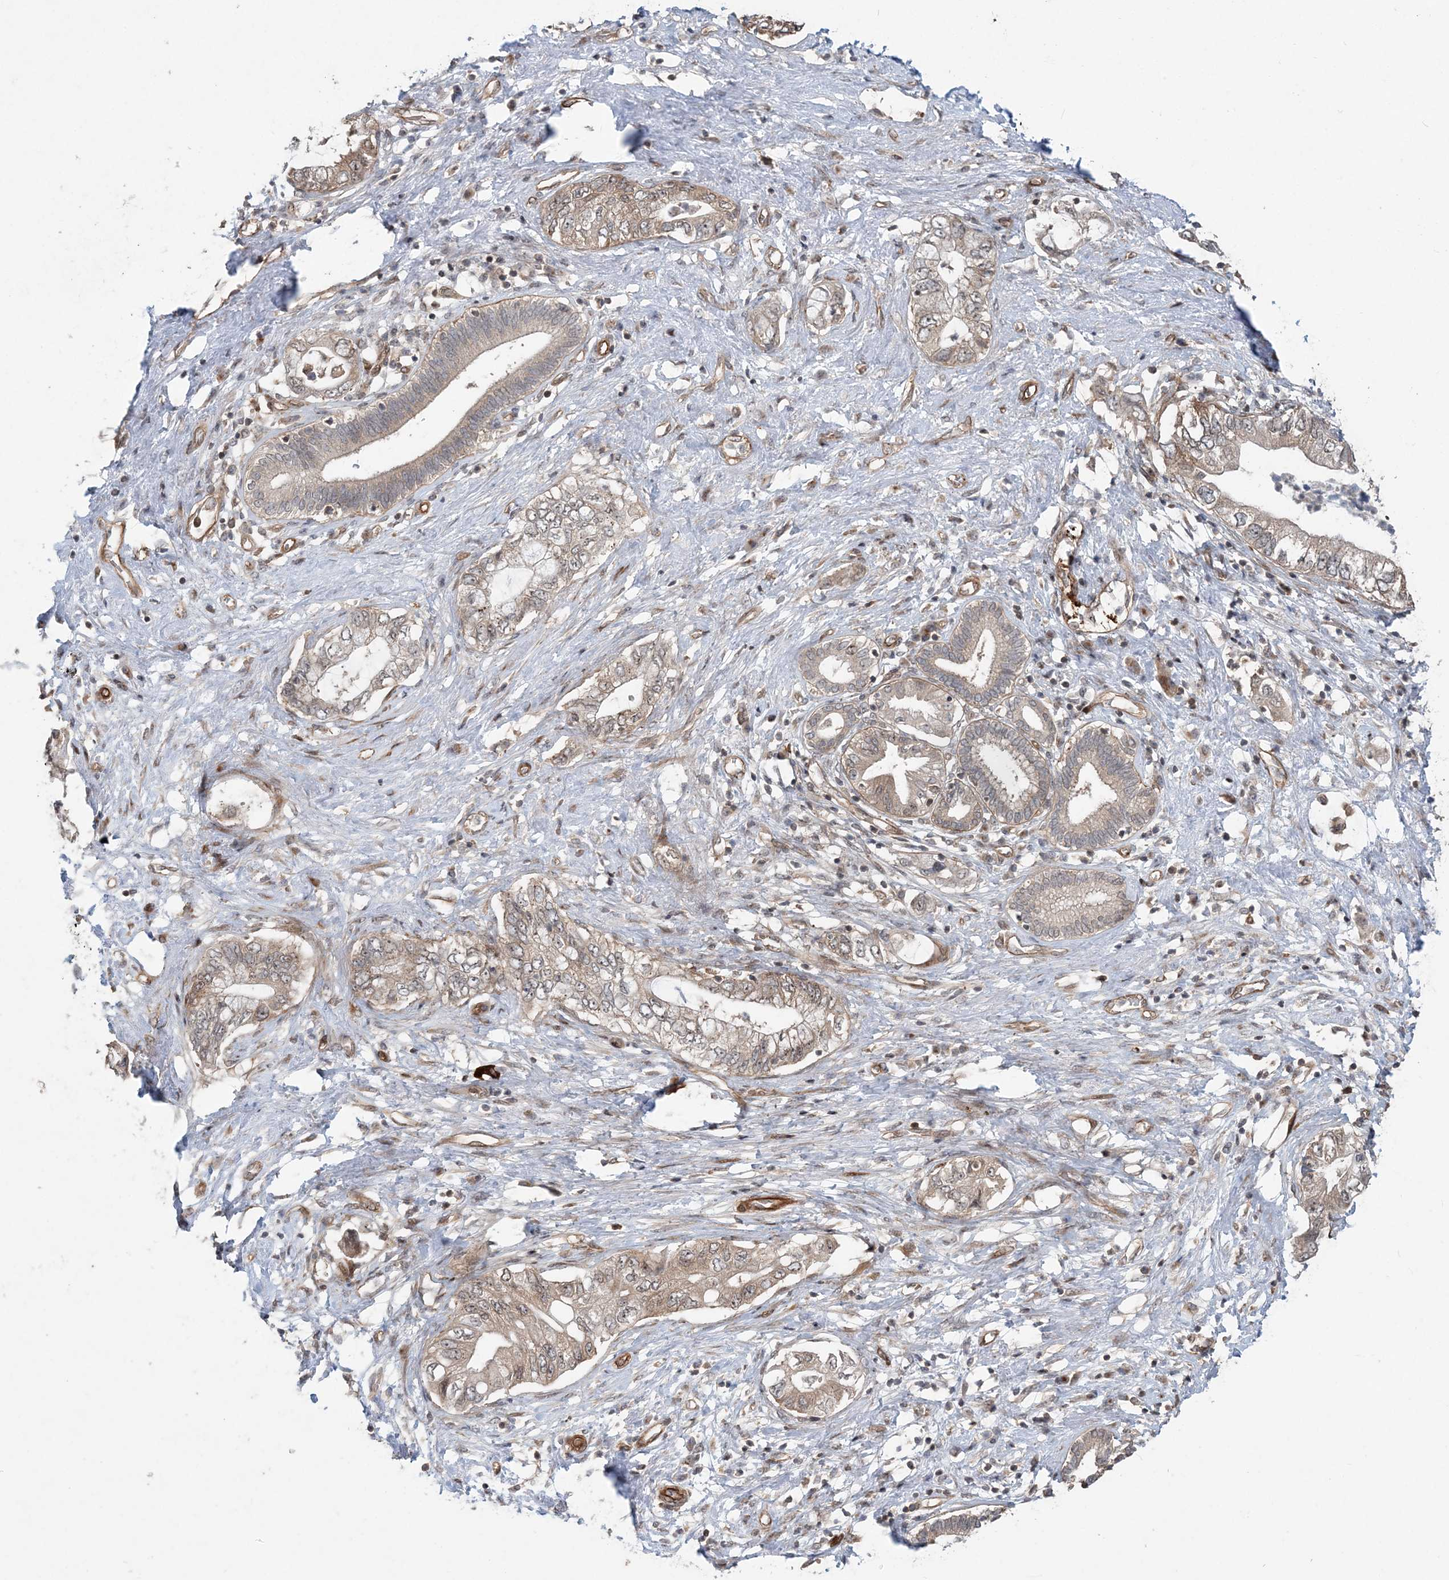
{"staining": {"intensity": "weak", "quantity": ">75%", "location": "cytoplasmic/membranous"}, "tissue": "pancreatic cancer", "cell_type": "Tumor cells", "image_type": "cancer", "snomed": [{"axis": "morphology", "description": "Adenocarcinoma, NOS"}, {"axis": "topography", "description": "Pancreas"}], "caption": "Immunohistochemical staining of human pancreatic cancer (adenocarcinoma) reveals low levels of weak cytoplasmic/membranous protein staining in approximately >75% of tumor cells.", "gene": "GEMIN5", "patient": {"sex": "female", "age": 73}}